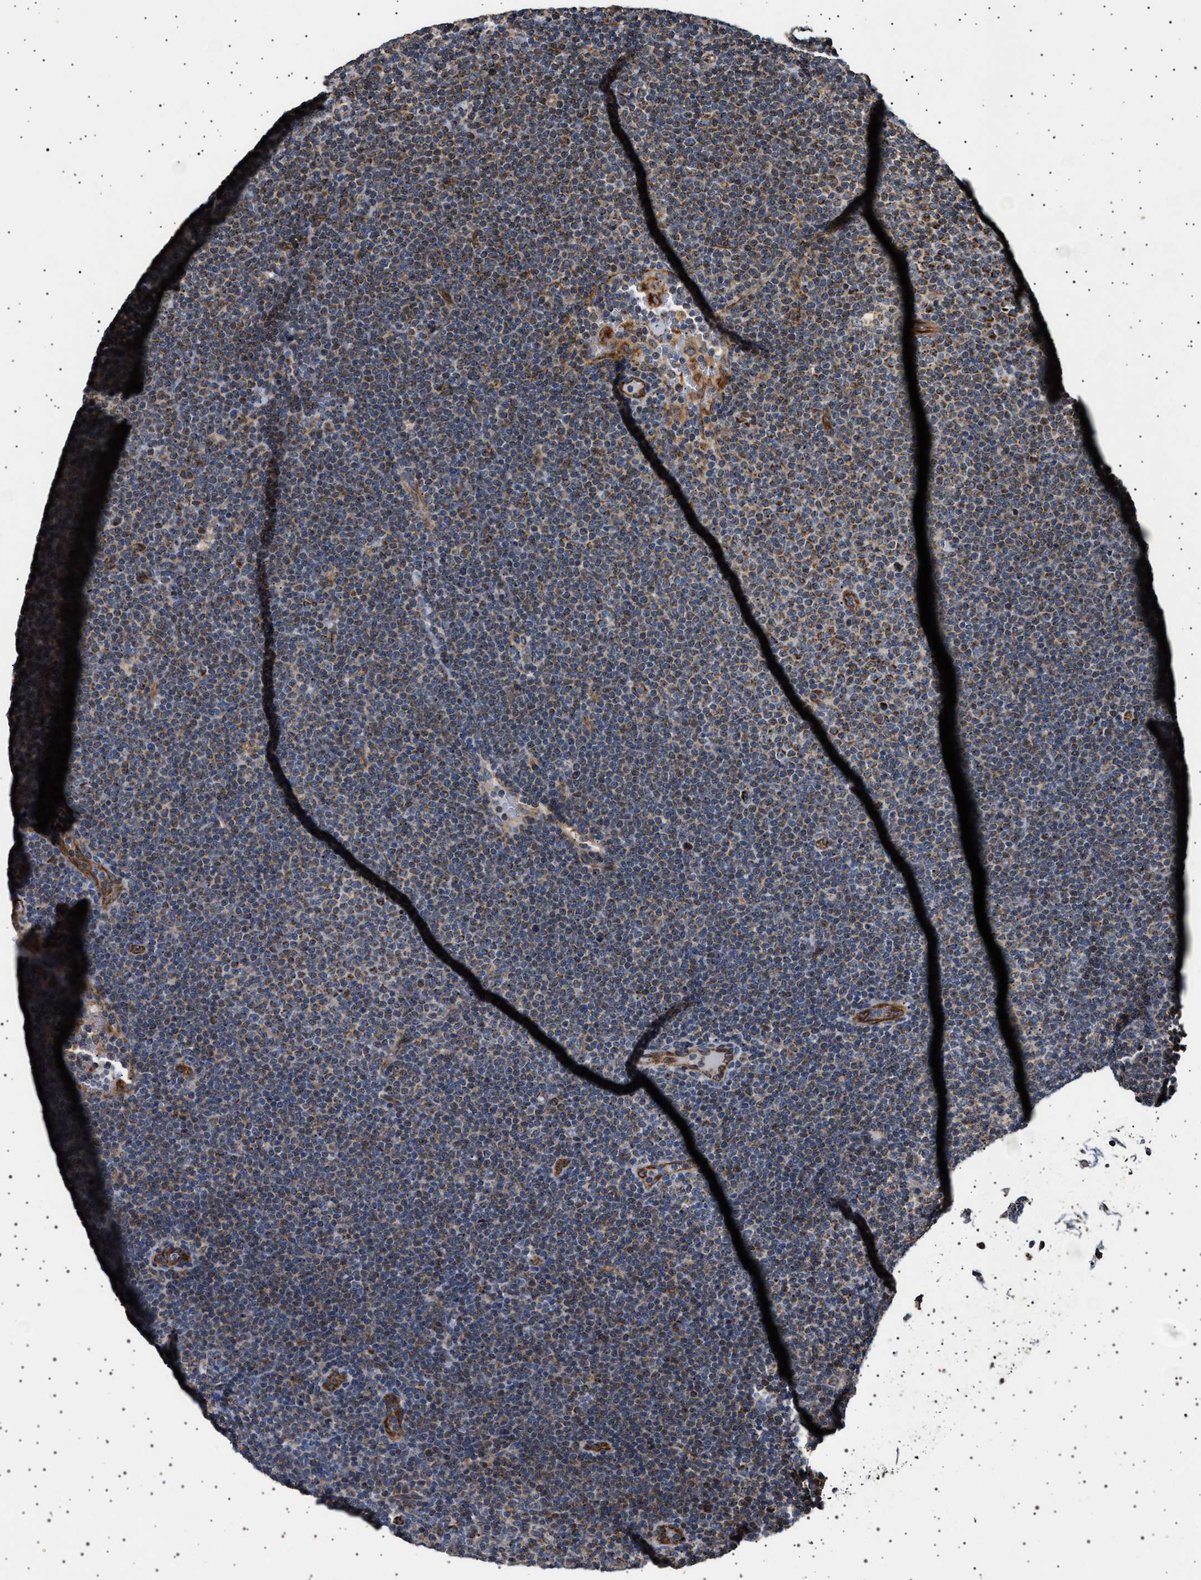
{"staining": {"intensity": "moderate", "quantity": "25%-75%", "location": "cytoplasmic/membranous"}, "tissue": "lymphoma", "cell_type": "Tumor cells", "image_type": "cancer", "snomed": [{"axis": "morphology", "description": "Malignant lymphoma, non-Hodgkin's type, Low grade"}, {"axis": "topography", "description": "Lymph node"}], "caption": "Brown immunohistochemical staining in human low-grade malignant lymphoma, non-Hodgkin's type displays moderate cytoplasmic/membranous positivity in approximately 25%-75% of tumor cells.", "gene": "TRUB2", "patient": {"sex": "female", "age": 53}}